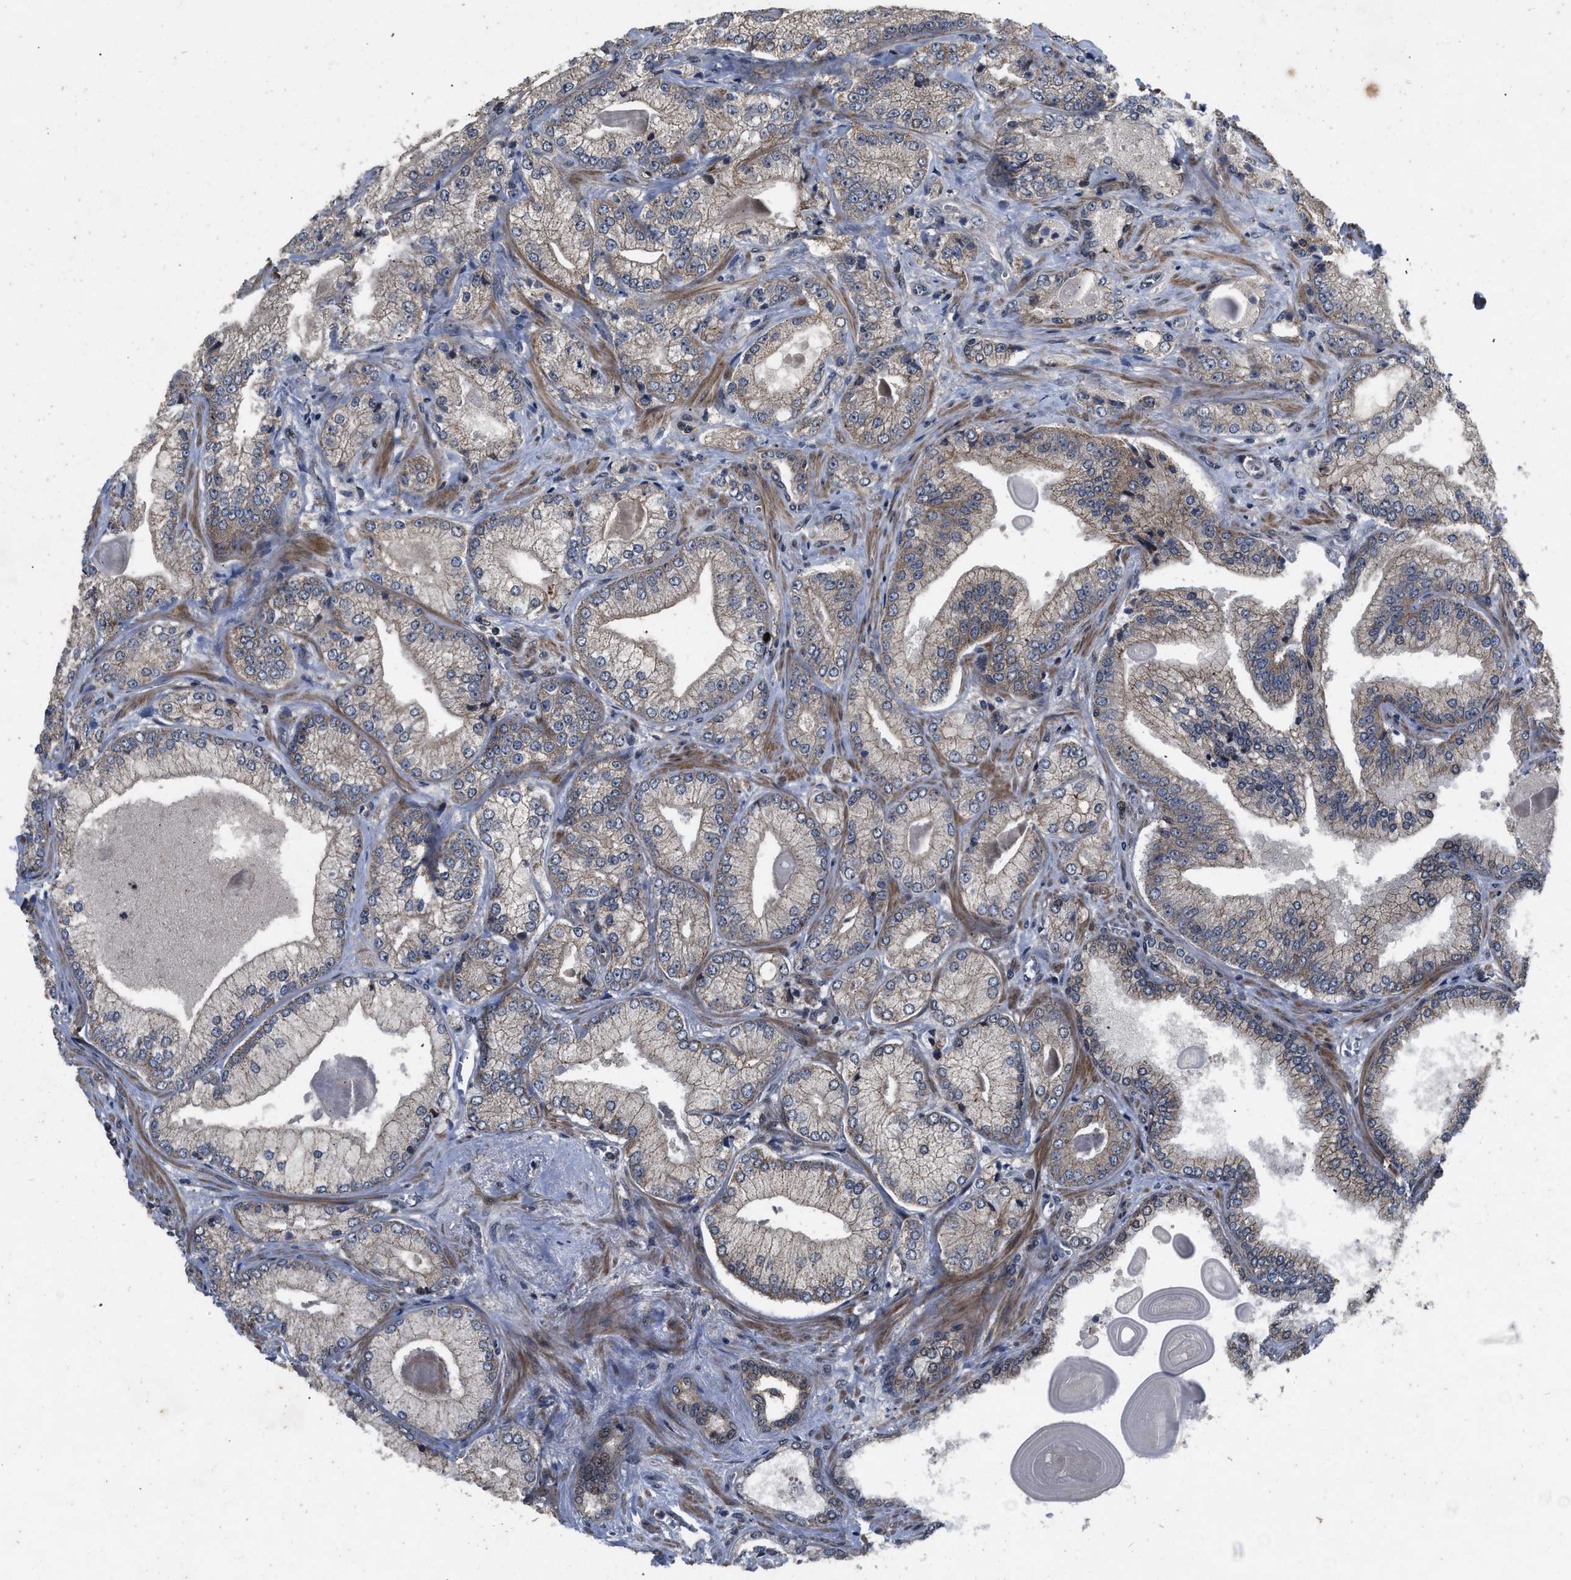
{"staining": {"intensity": "weak", "quantity": ">75%", "location": "cytoplasmic/membranous"}, "tissue": "prostate cancer", "cell_type": "Tumor cells", "image_type": "cancer", "snomed": [{"axis": "morphology", "description": "Adenocarcinoma, Low grade"}, {"axis": "topography", "description": "Prostate"}], "caption": "IHC of human adenocarcinoma (low-grade) (prostate) exhibits low levels of weak cytoplasmic/membranous staining in approximately >75% of tumor cells. (DAB (3,3'-diaminobenzidine) IHC with brightfield microscopy, high magnification).", "gene": "PRDM14", "patient": {"sex": "male", "age": 65}}